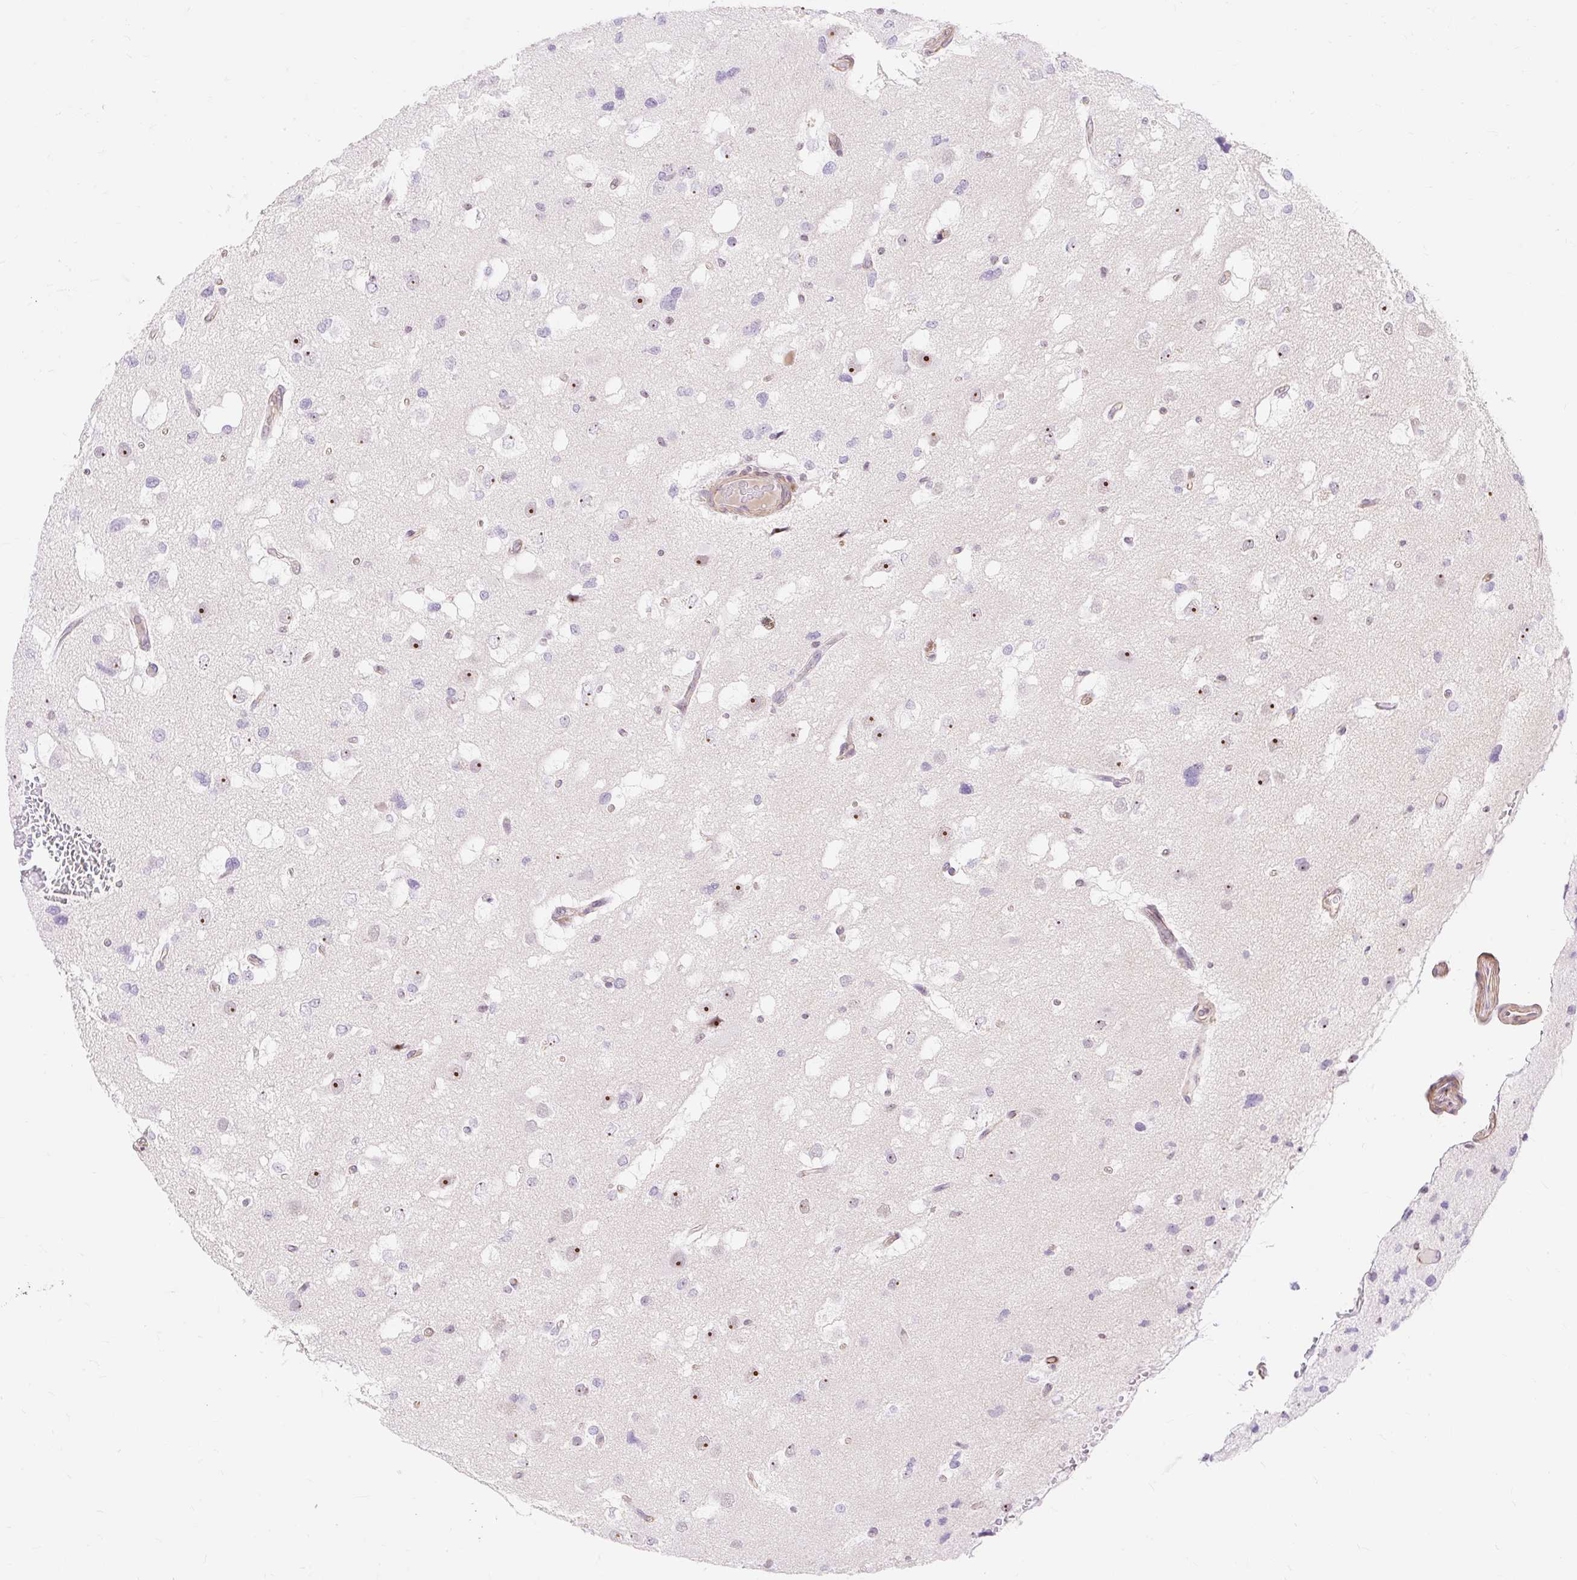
{"staining": {"intensity": "negative", "quantity": "none", "location": "none"}, "tissue": "glioma", "cell_type": "Tumor cells", "image_type": "cancer", "snomed": [{"axis": "morphology", "description": "Glioma, malignant, High grade"}, {"axis": "topography", "description": "Brain"}], "caption": "This is an immunohistochemistry photomicrograph of human glioma. There is no expression in tumor cells.", "gene": "OBP2A", "patient": {"sex": "male", "age": 53}}